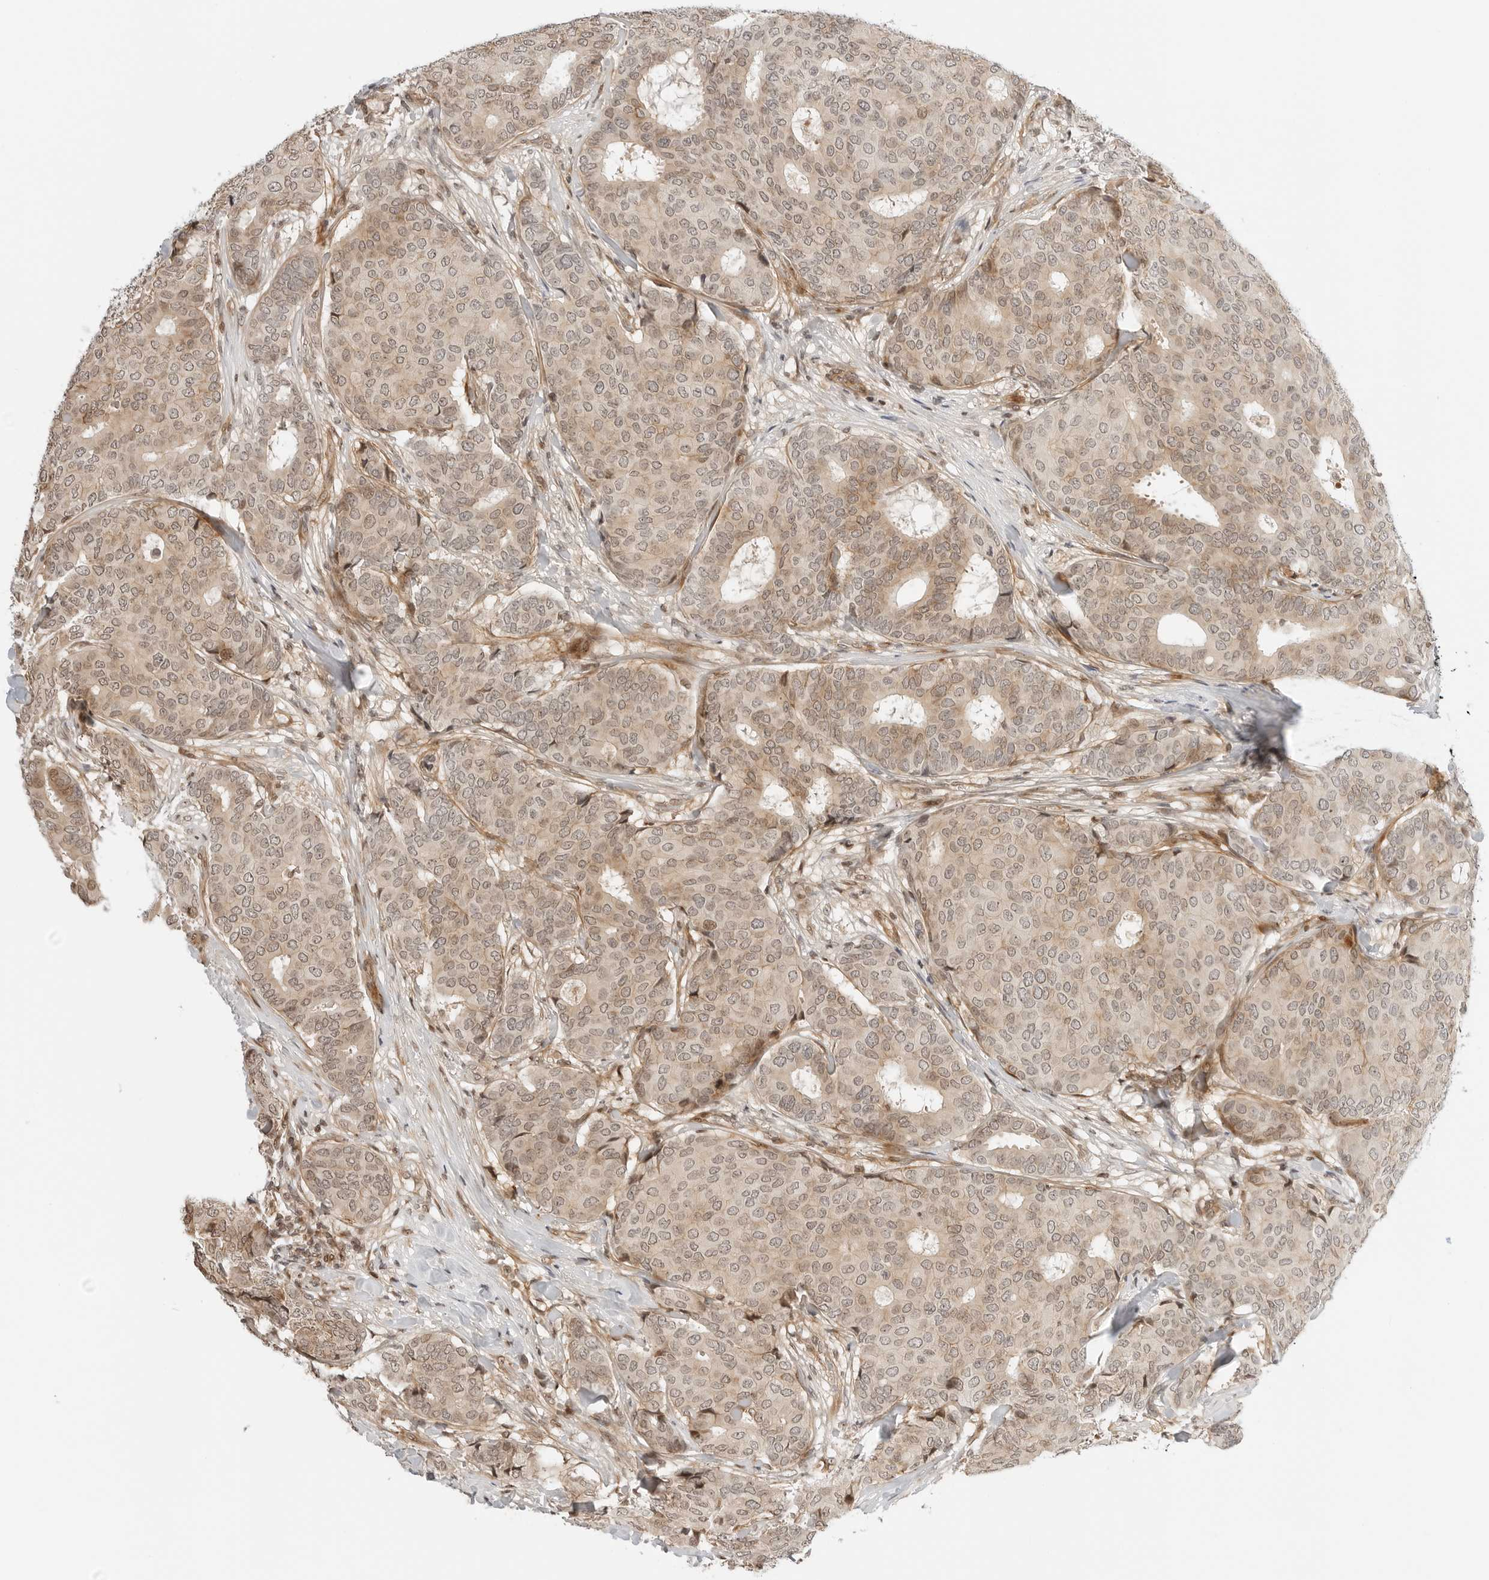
{"staining": {"intensity": "weak", "quantity": ">75%", "location": "cytoplasmic/membranous,nuclear"}, "tissue": "breast cancer", "cell_type": "Tumor cells", "image_type": "cancer", "snomed": [{"axis": "morphology", "description": "Duct carcinoma"}, {"axis": "topography", "description": "Breast"}], "caption": "Tumor cells reveal weak cytoplasmic/membranous and nuclear positivity in about >75% of cells in invasive ductal carcinoma (breast). (Stains: DAB (3,3'-diaminobenzidine) in brown, nuclei in blue, Microscopy: brightfield microscopy at high magnification).", "gene": "GEM", "patient": {"sex": "female", "age": 75}}